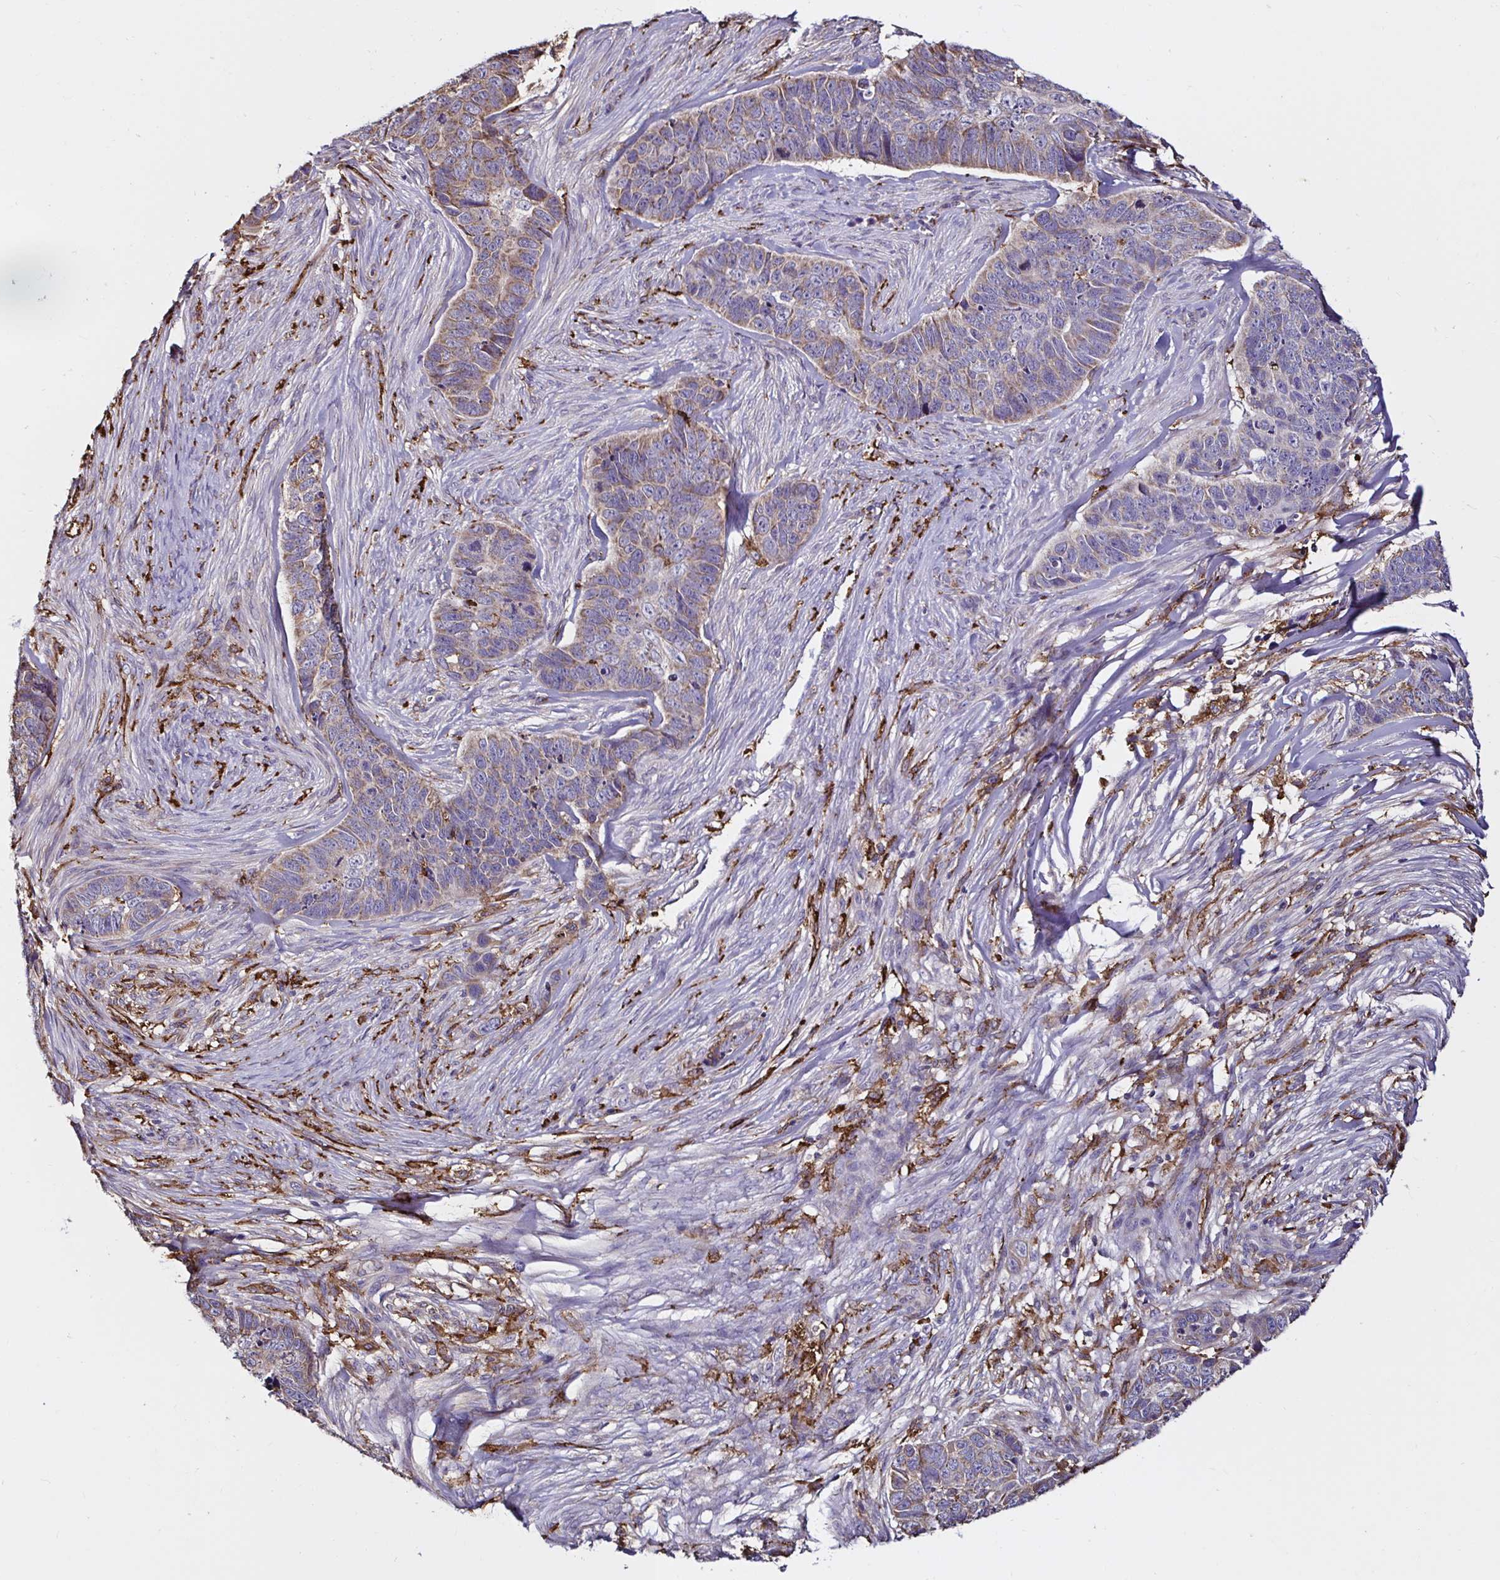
{"staining": {"intensity": "weak", "quantity": ">75%", "location": "cytoplasmic/membranous"}, "tissue": "skin cancer", "cell_type": "Tumor cells", "image_type": "cancer", "snomed": [{"axis": "morphology", "description": "Basal cell carcinoma"}, {"axis": "topography", "description": "Skin"}], "caption": "Skin basal cell carcinoma was stained to show a protein in brown. There is low levels of weak cytoplasmic/membranous positivity in approximately >75% of tumor cells. (Stains: DAB in brown, nuclei in blue, Microscopy: brightfield microscopy at high magnification).", "gene": "MSR1", "patient": {"sex": "female", "age": 82}}